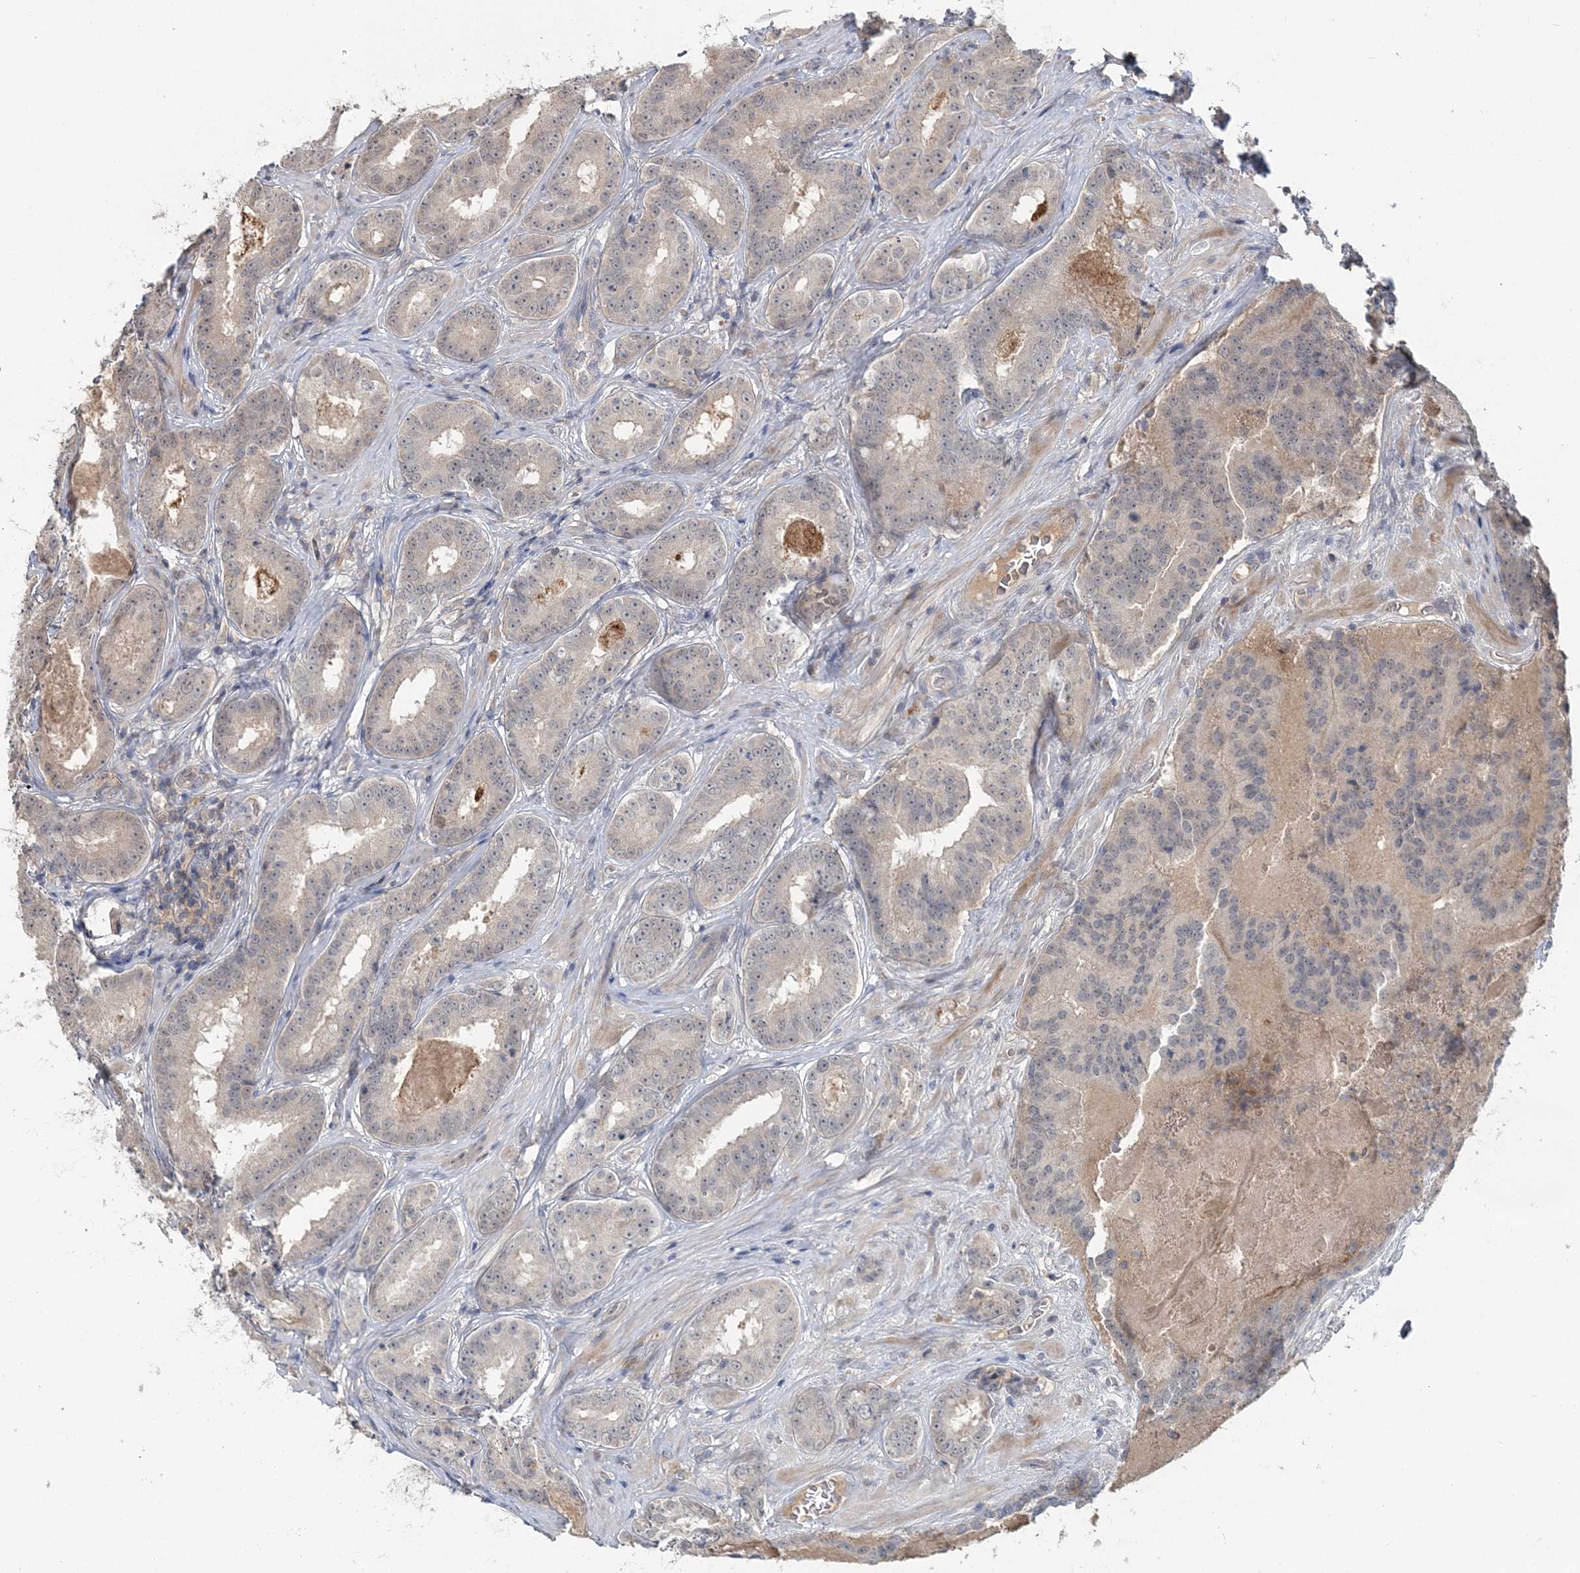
{"staining": {"intensity": "negative", "quantity": "none", "location": "none"}, "tissue": "prostate cancer", "cell_type": "Tumor cells", "image_type": "cancer", "snomed": [{"axis": "morphology", "description": "Adenocarcinoma, High grade"}, {"axis": "topography", "description": "Prostate"}], "caption": "Immunohistochemical staining of human high-grade adenocarcinoma (prostate) demonstrates no significant staining in tumor cells. (DAB (3,3'-diaminobenzidine) immunohistochemistry (IHC), high magnification).", "gene": "RNF25", "patient": {"sex": "male", "age": 57}}